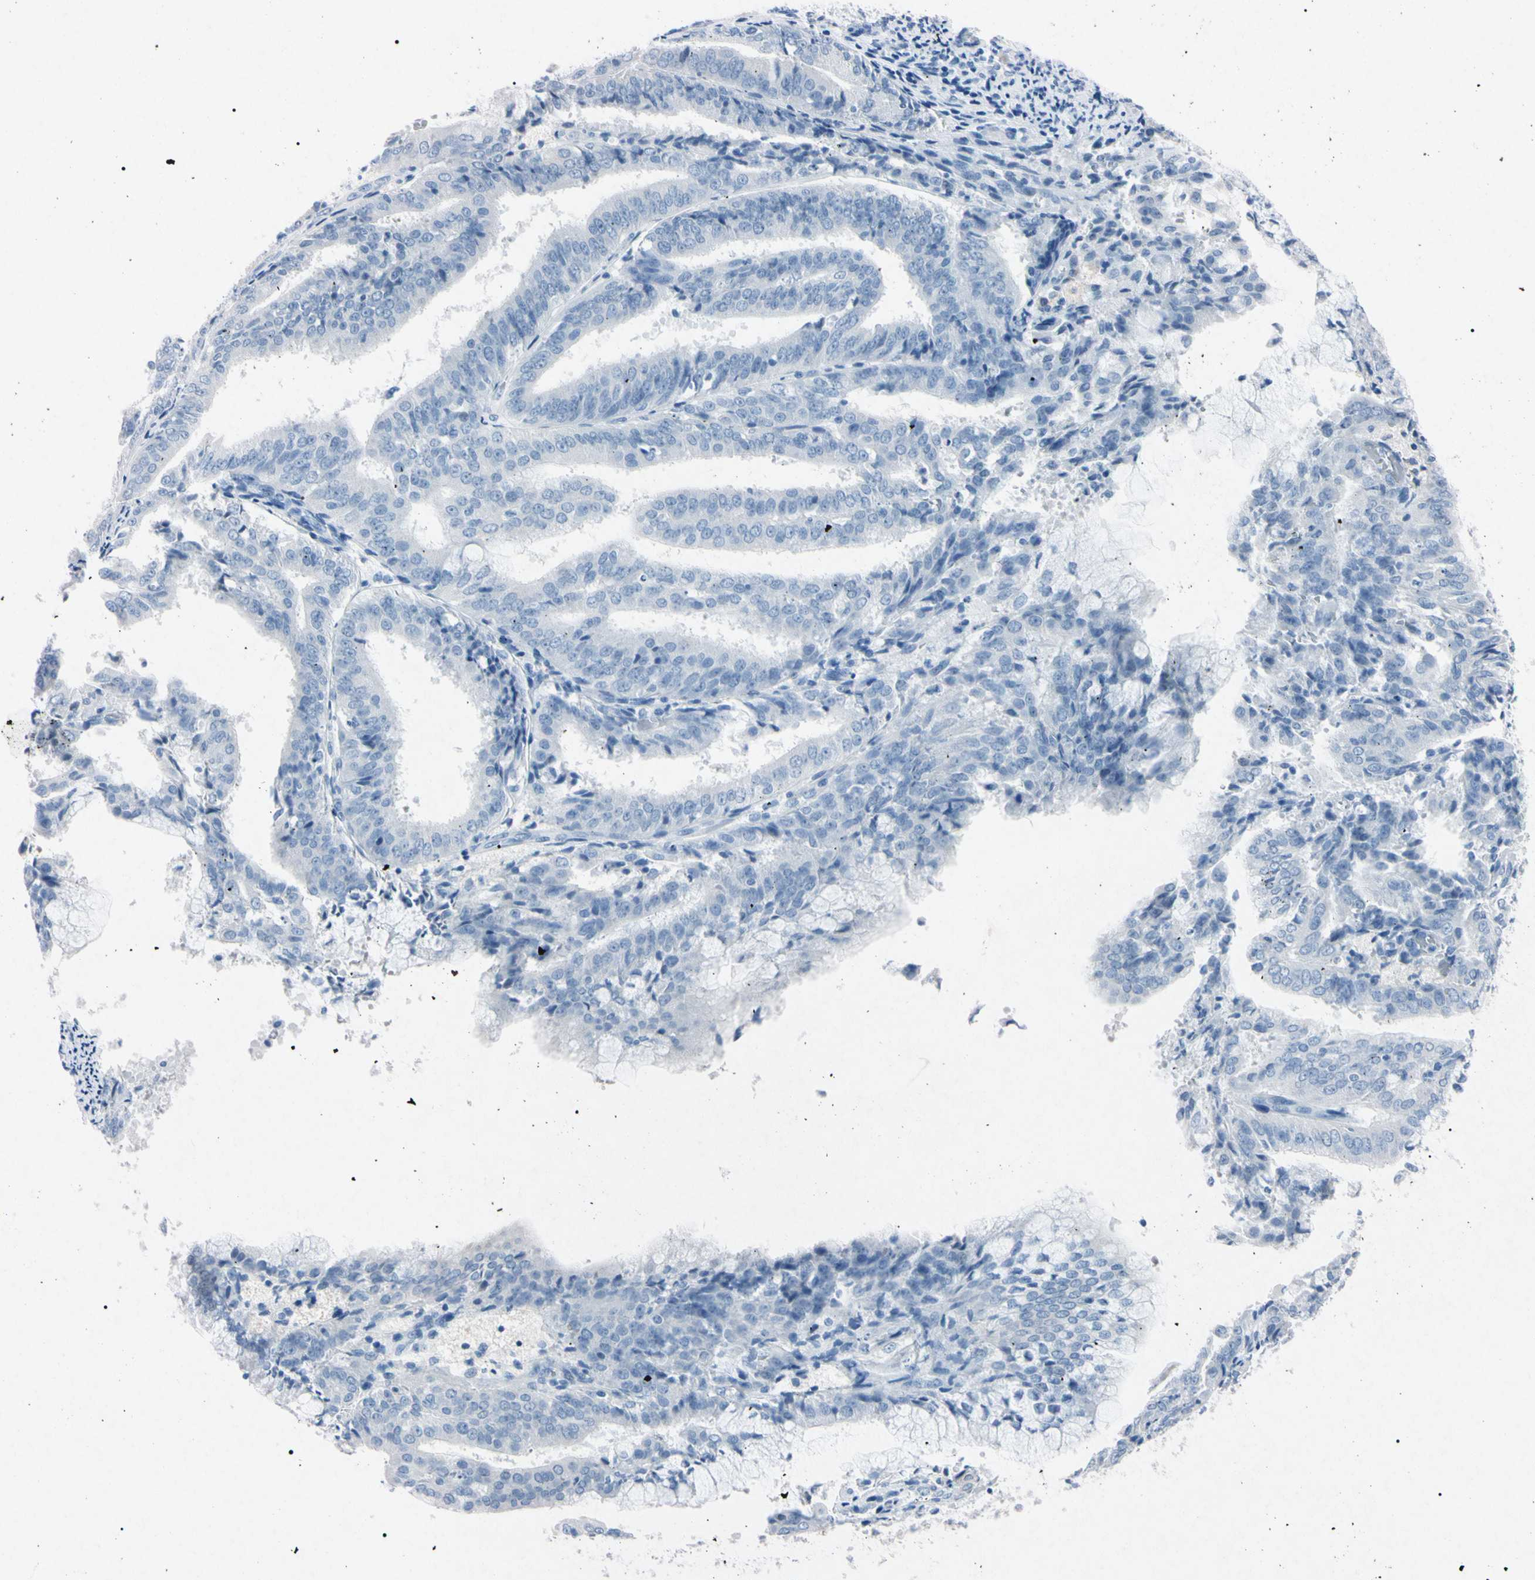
{"staining": {"intensity": "negative", "quantity": "none", "location": "none"}, "tissue": "endometrial cancer", "cell_type": "Tumor cells", "image_type": "cancer", "snomed": [{"axis": "morphology", "description": "Adenocarcinoma, NOS"}, {"axis": "topography", "description": "Endometrium"}], "caption": "IHC of human endometrial cancer displays no expression in tumor cells.", "gene": "ELN", "patient": {"sex": "female", "age": 63}}